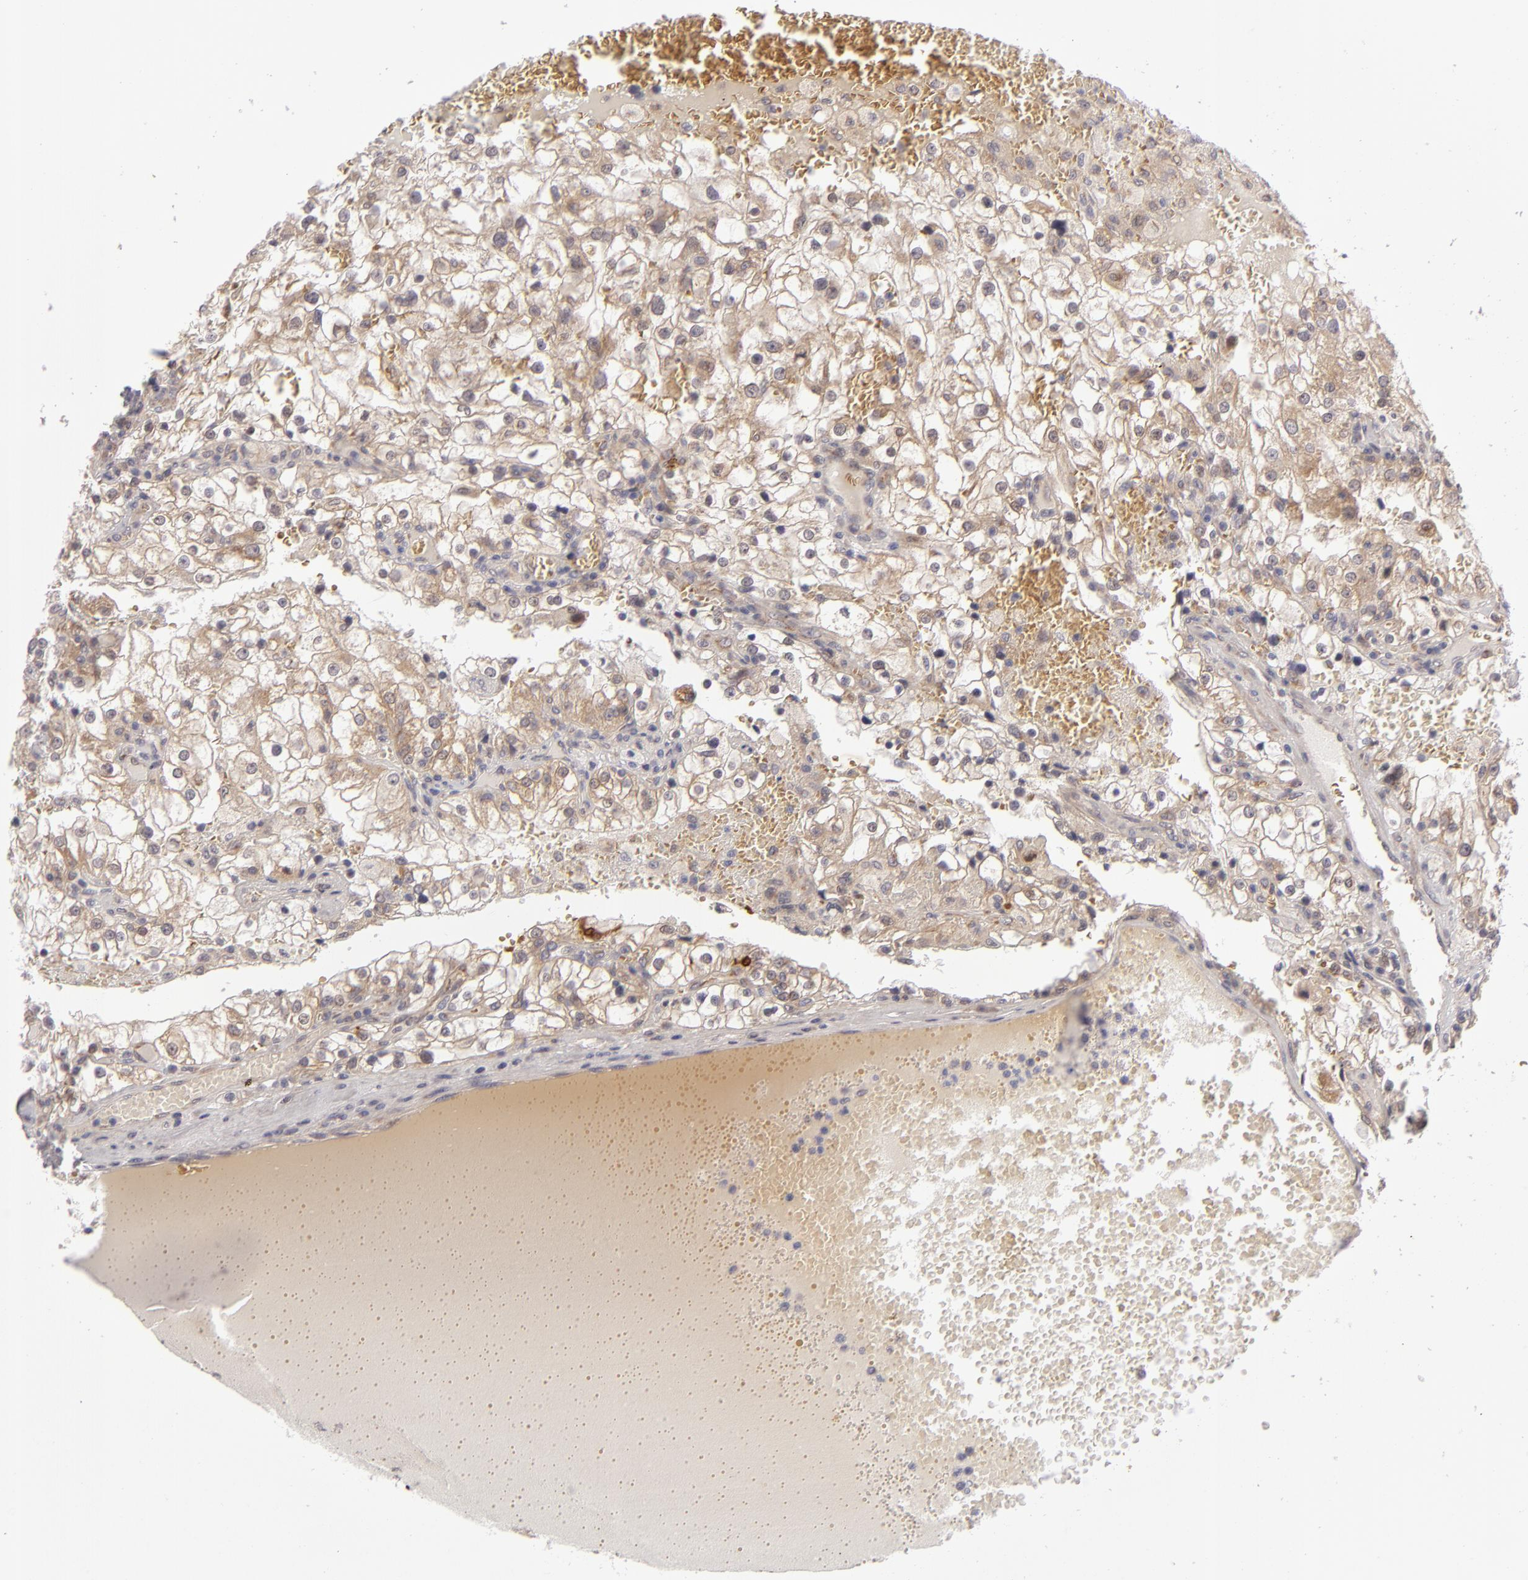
{"staining": {"intensity": "moderate", "quantity": ">75%", "location": "cytoplasmic/membranous"}, "tissue": "renal cancer", "cell_type": "Tumor cells", "image_type": "cancer", "snomed": [{"axis": "morphology", "description": "Adenocarcinoma, NOS"}, {"axis": "topography", "description": "Kidney"}], "caption": "Renal cancer (adenocarcinoma) stained with immunohistochemistry demonstrates moderate cytoplasmic/membranous expression in approximately >75% of tumor cells. (DAB IHC with brightfield microscopy, high magnification).", "gene": "SH2D4A", "patient": {"sex": "female", "age": 74}}